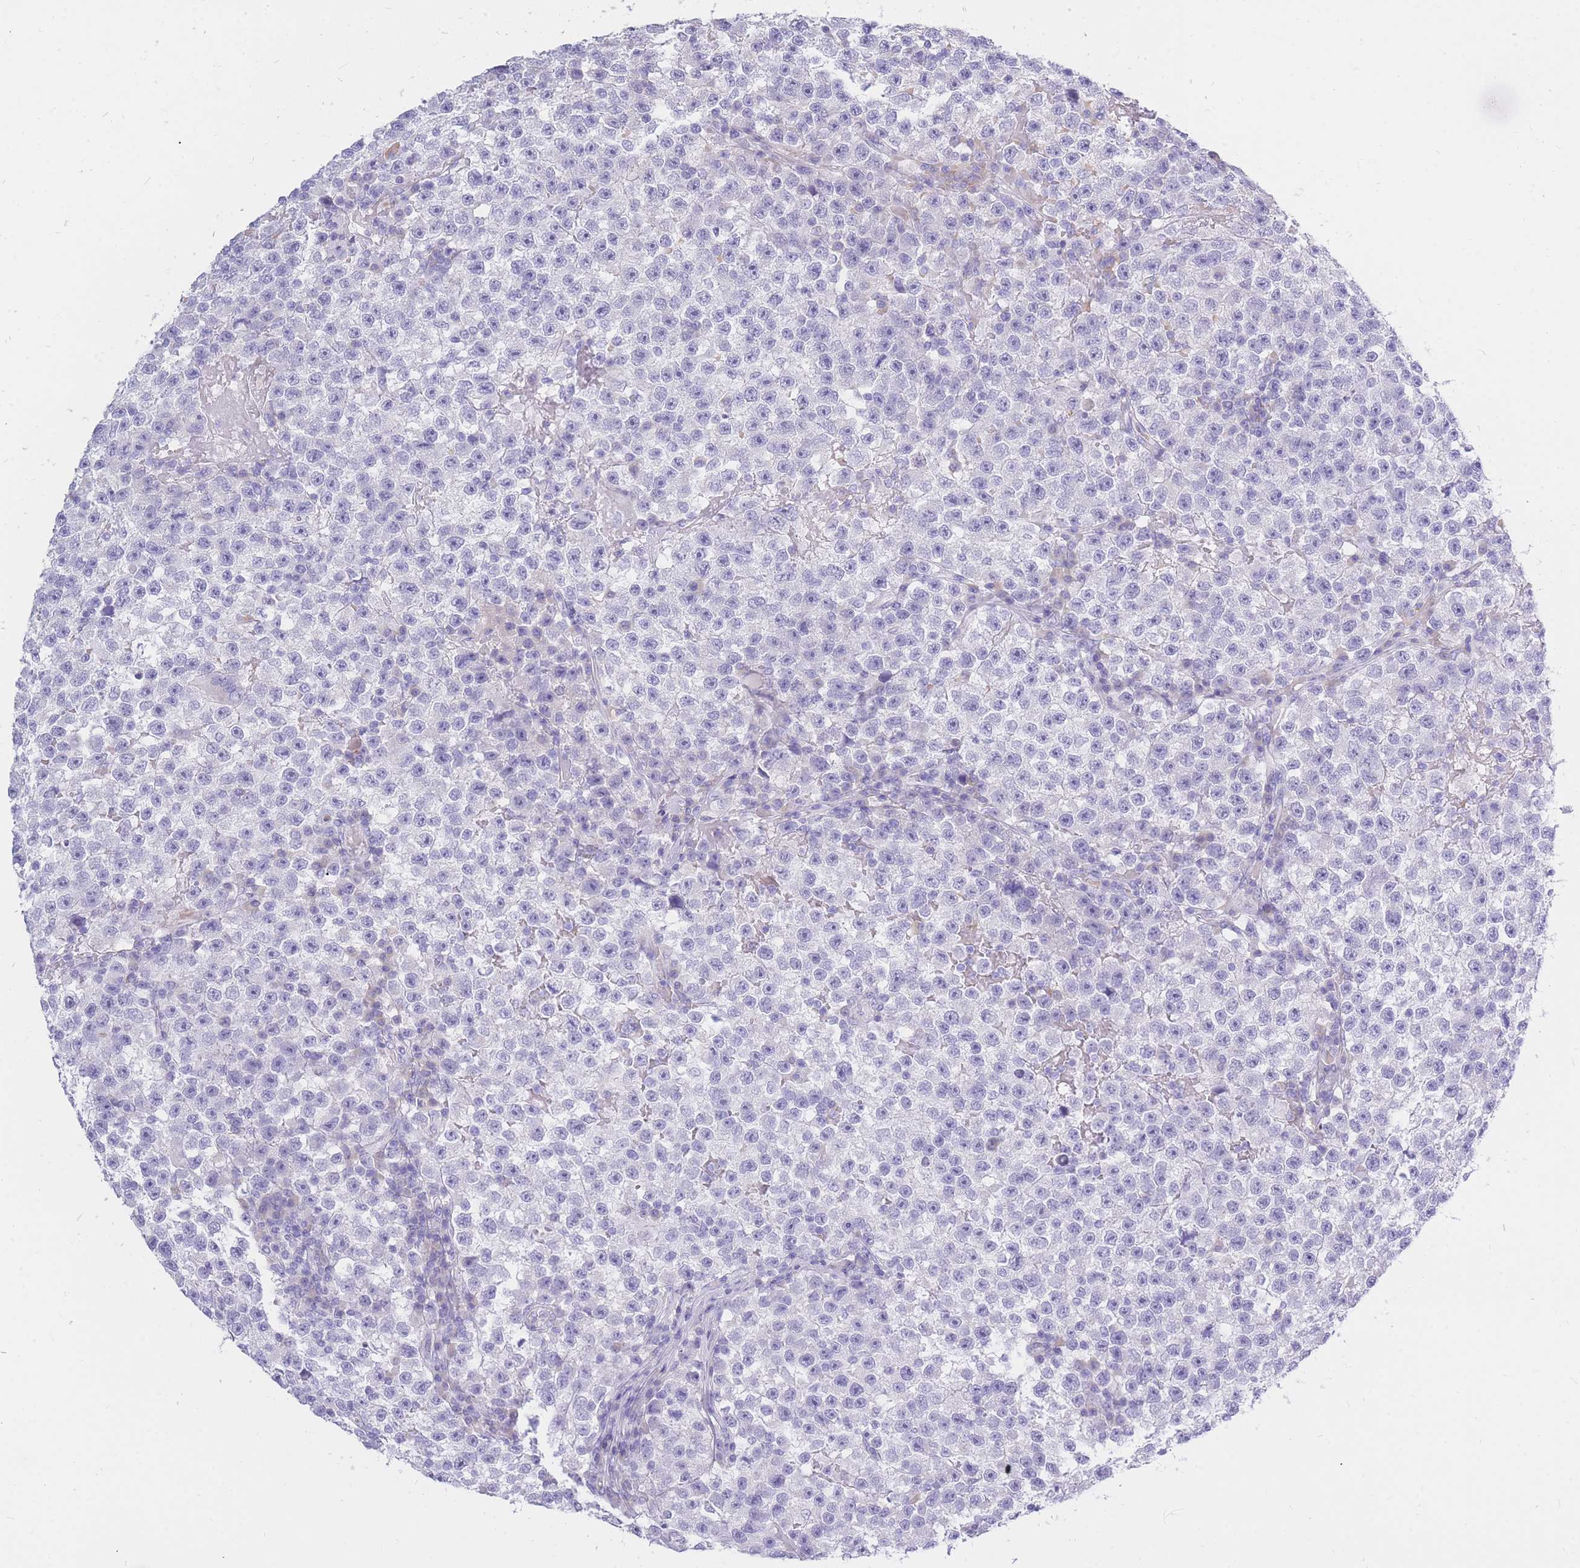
{"staining": {"intensity": "negative", "quantity": "none", "location": "none"}, "tissue": "testis cancer", "cell_type": "Tumor cells", "image_type": "cancer", "snomed": [{"axis": "morphology", "description": "Seminoma, NOS"}, {"axis": "topography", "description": "Testis"}], "caption": "High power microscopy photomicrograph of an immunohistochemistry photomicrograph of testis seminoma, revealing no significant expression in tumor cells.", "gene": "TPSD1", "patient": {"sex": "male", "age": 22}}